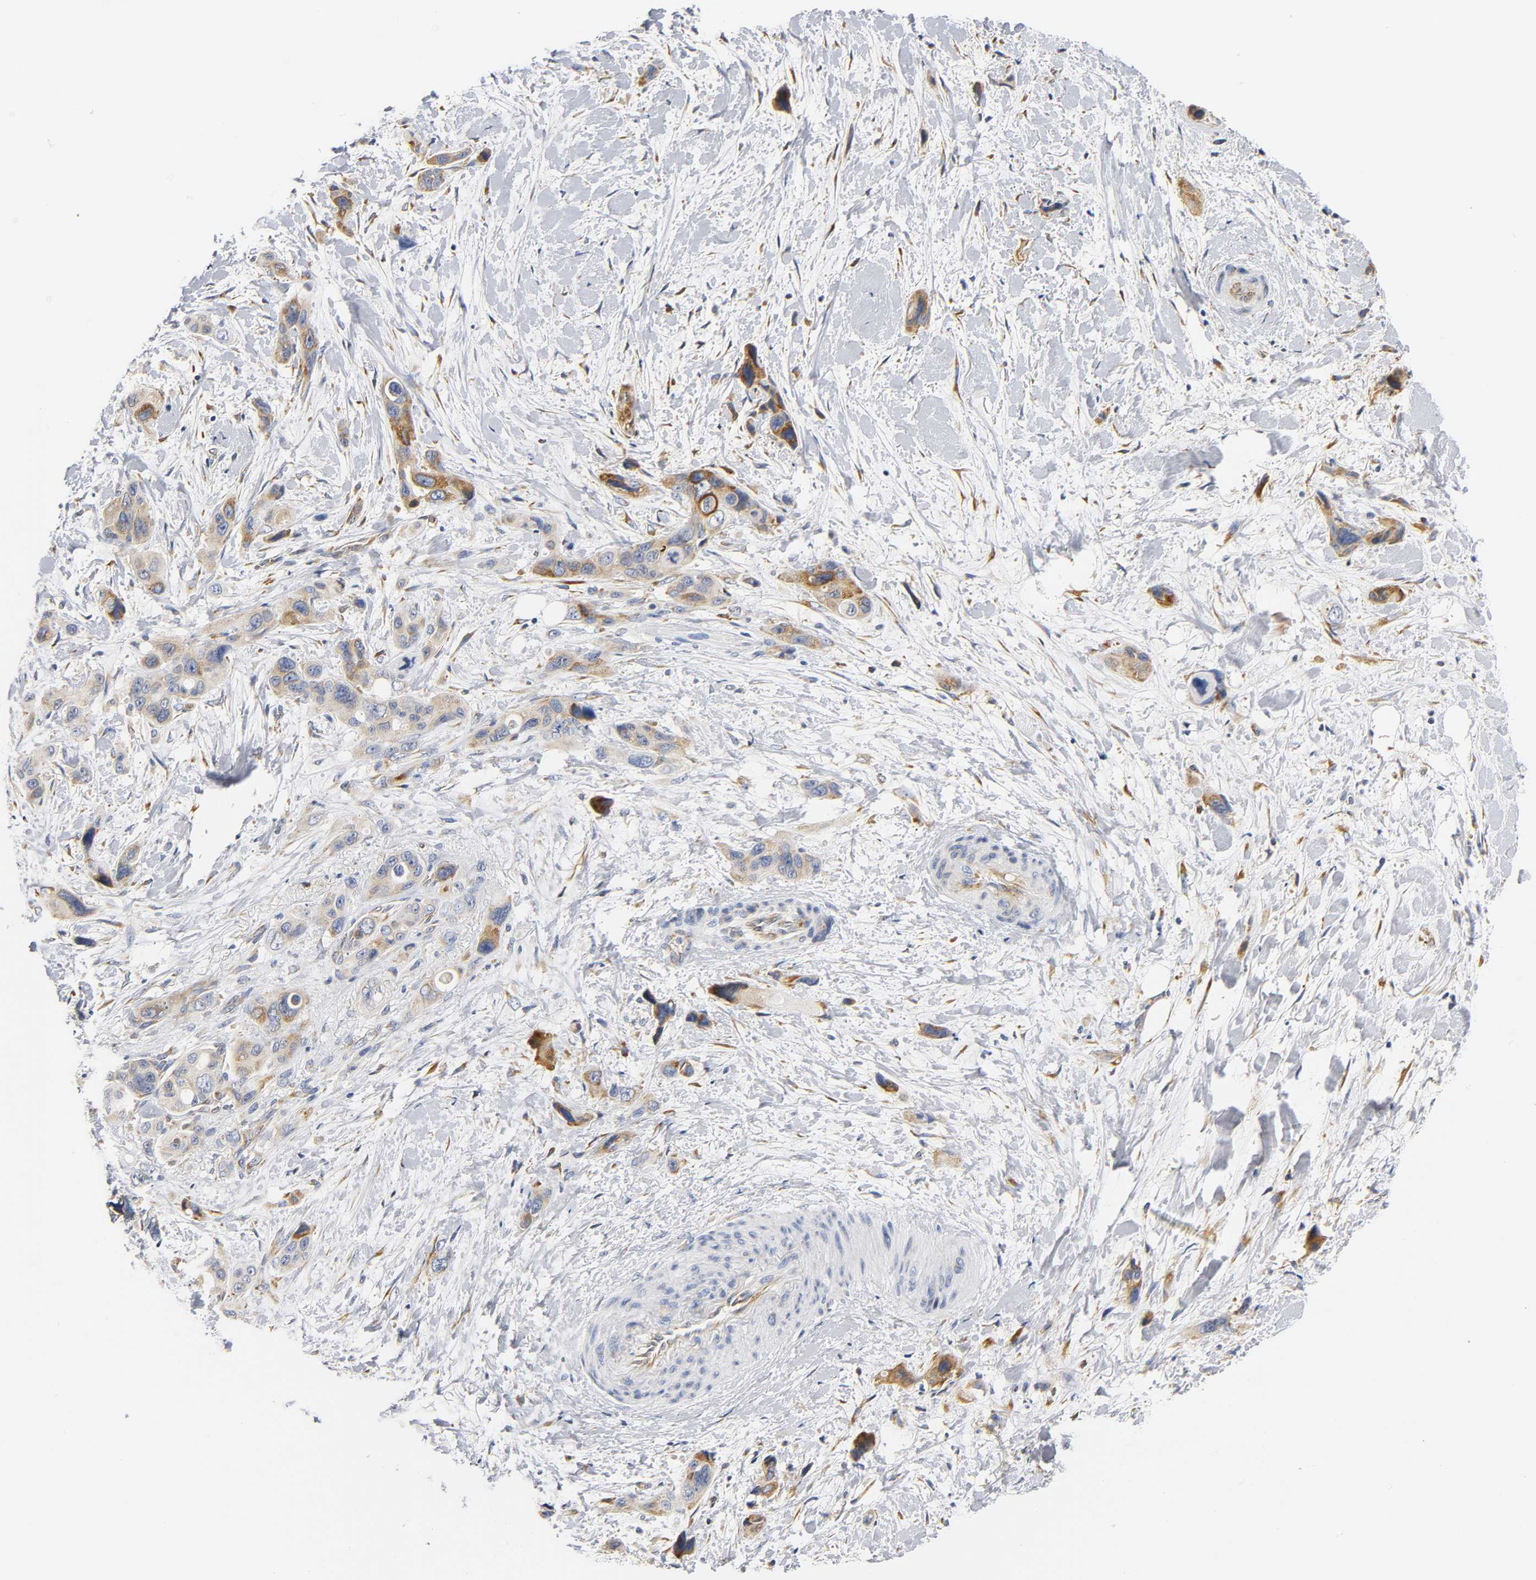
{"staining": {"intensity": "moderate", "quantity": "25%-75%", "location": "cytoplasmic/membranous"}, "tissue": "pancreatic cancer", "cell_type": "Tumor cells", "image_type": "cancer", "snomed": [{"axis": "morphology", "description": "Adenocarcinoma, NOS"}, {"axis": "topography", "description": "Pancreas"}], "caption": "There is medium levels of moderate cytoplasmic/membranous expression in tumor cells of pancreatic cancer, as demonstrated by immunohistochemical staining (brown color).", "gene": "REL", "patient": {"sex": "male", "age": 46}}